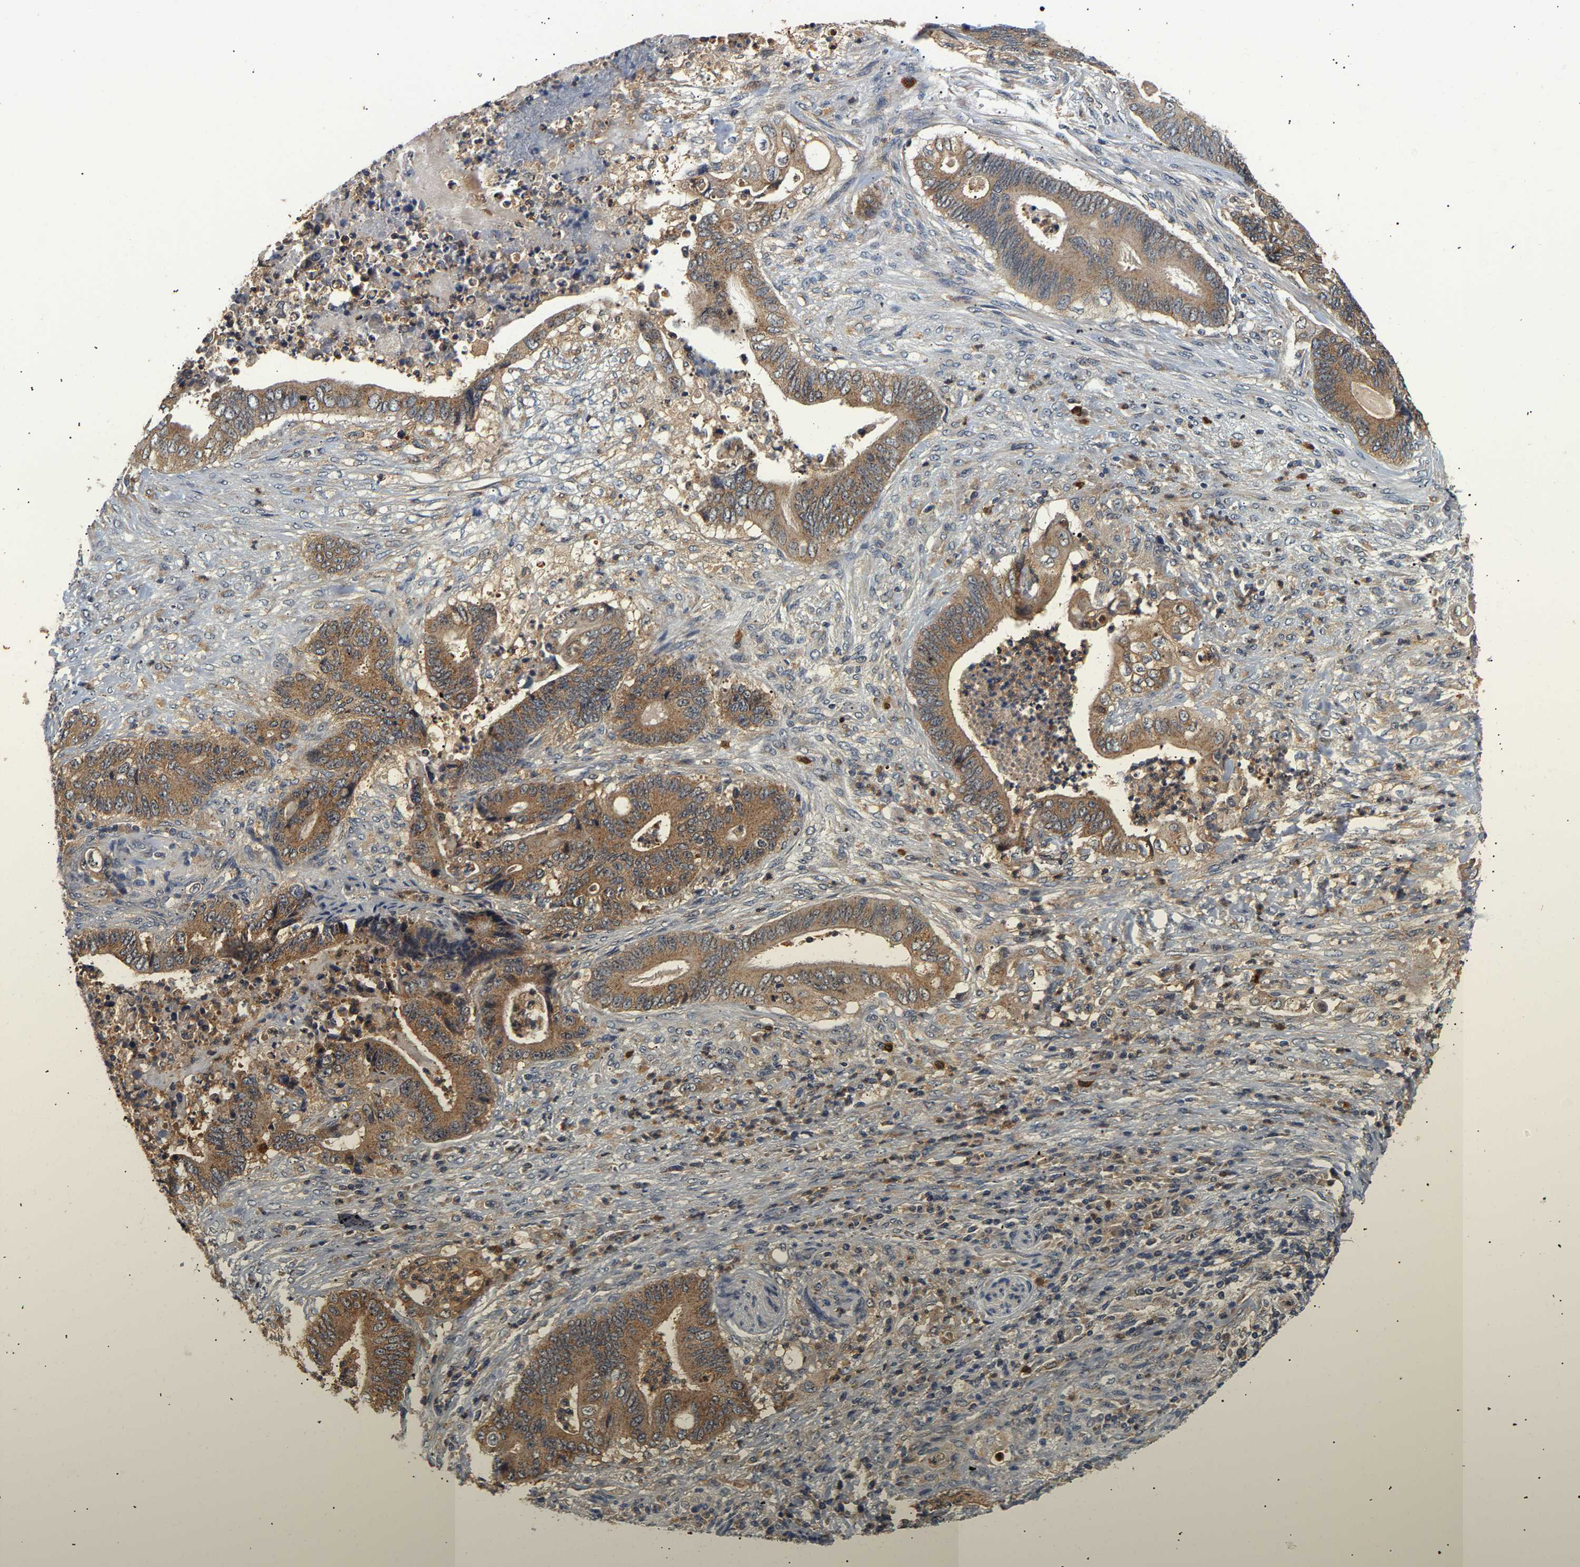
{"staining": {"intensity": "moderate", "quantity": ">75%", "location": "cytoplasmic/membranous"}, "tissue": "stomach cancer", "cell_type": "Tumor cells", "image_type": "cancer", "snomed": [{"axis": "morphology", "description": "Adenocarcinoma, NOS"}, {"axis": "topography", "description": "Stomach"}], "caption": "Stomach adenocarcinoma stained for a protein demonstrates moderate cytoplasmic/membranous positivity in tumor cells.", "gene": "PPID", "patient": {"sex": "female", "age": 73}}